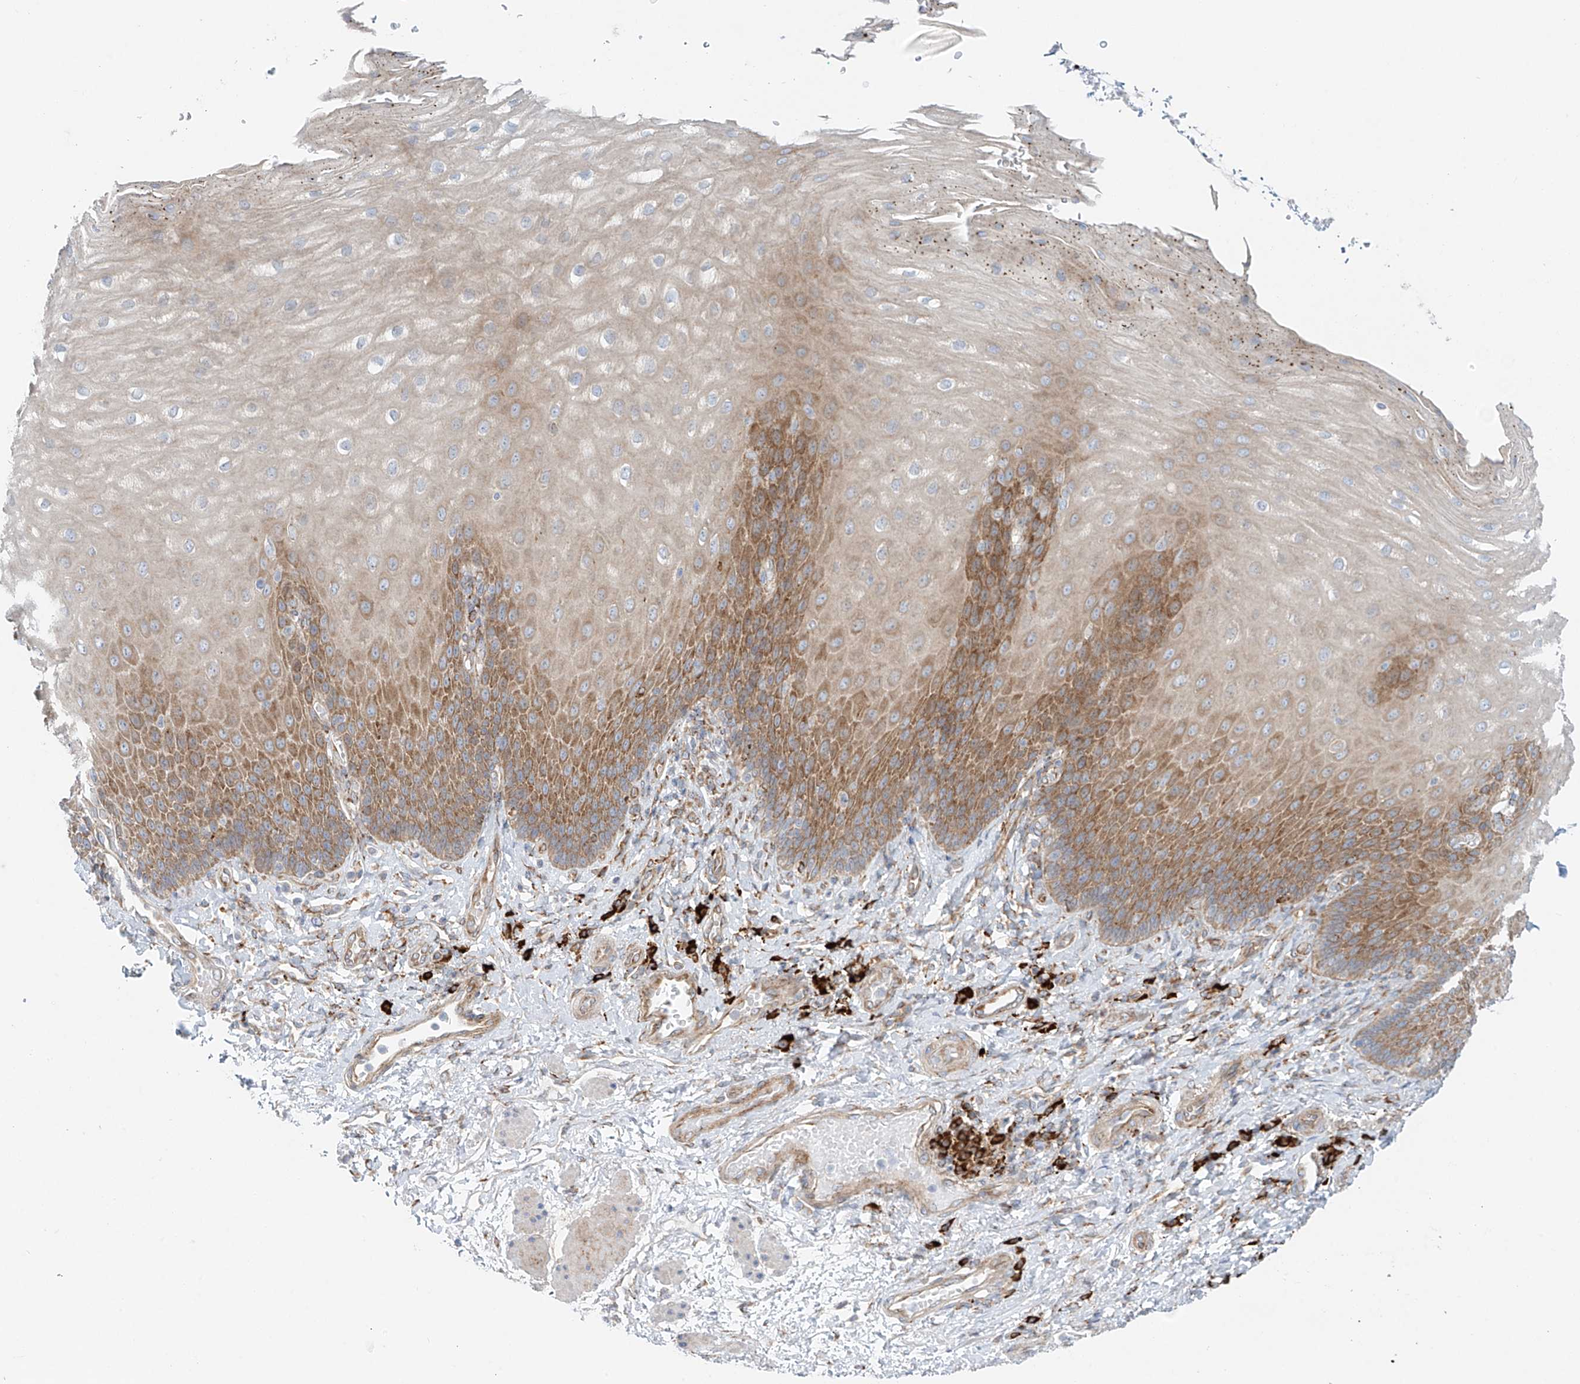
{"staining": {"intensity": "moderate", "quantity": "25%-75%", "location": "cytoplasmic/membranous"}, "tissue": "esophagus", "cell_type": "Squamous epithelial cells", "image_type": "normal", "snomed": [{"axis": "morphology", "description": "Normal tissue, NOS"}, {"axis": "topography", "description": "Esophagus"}], "caption": "Immunohistochemical staining of benign human esophagus exhibits 25%-75% levels of moderate cytoplasmic/membranous protein positivity in about 25%-75% of squamous epithelial cells.", "gene": "EIPR1", "patient": {"sex": "male", "age": 54}}